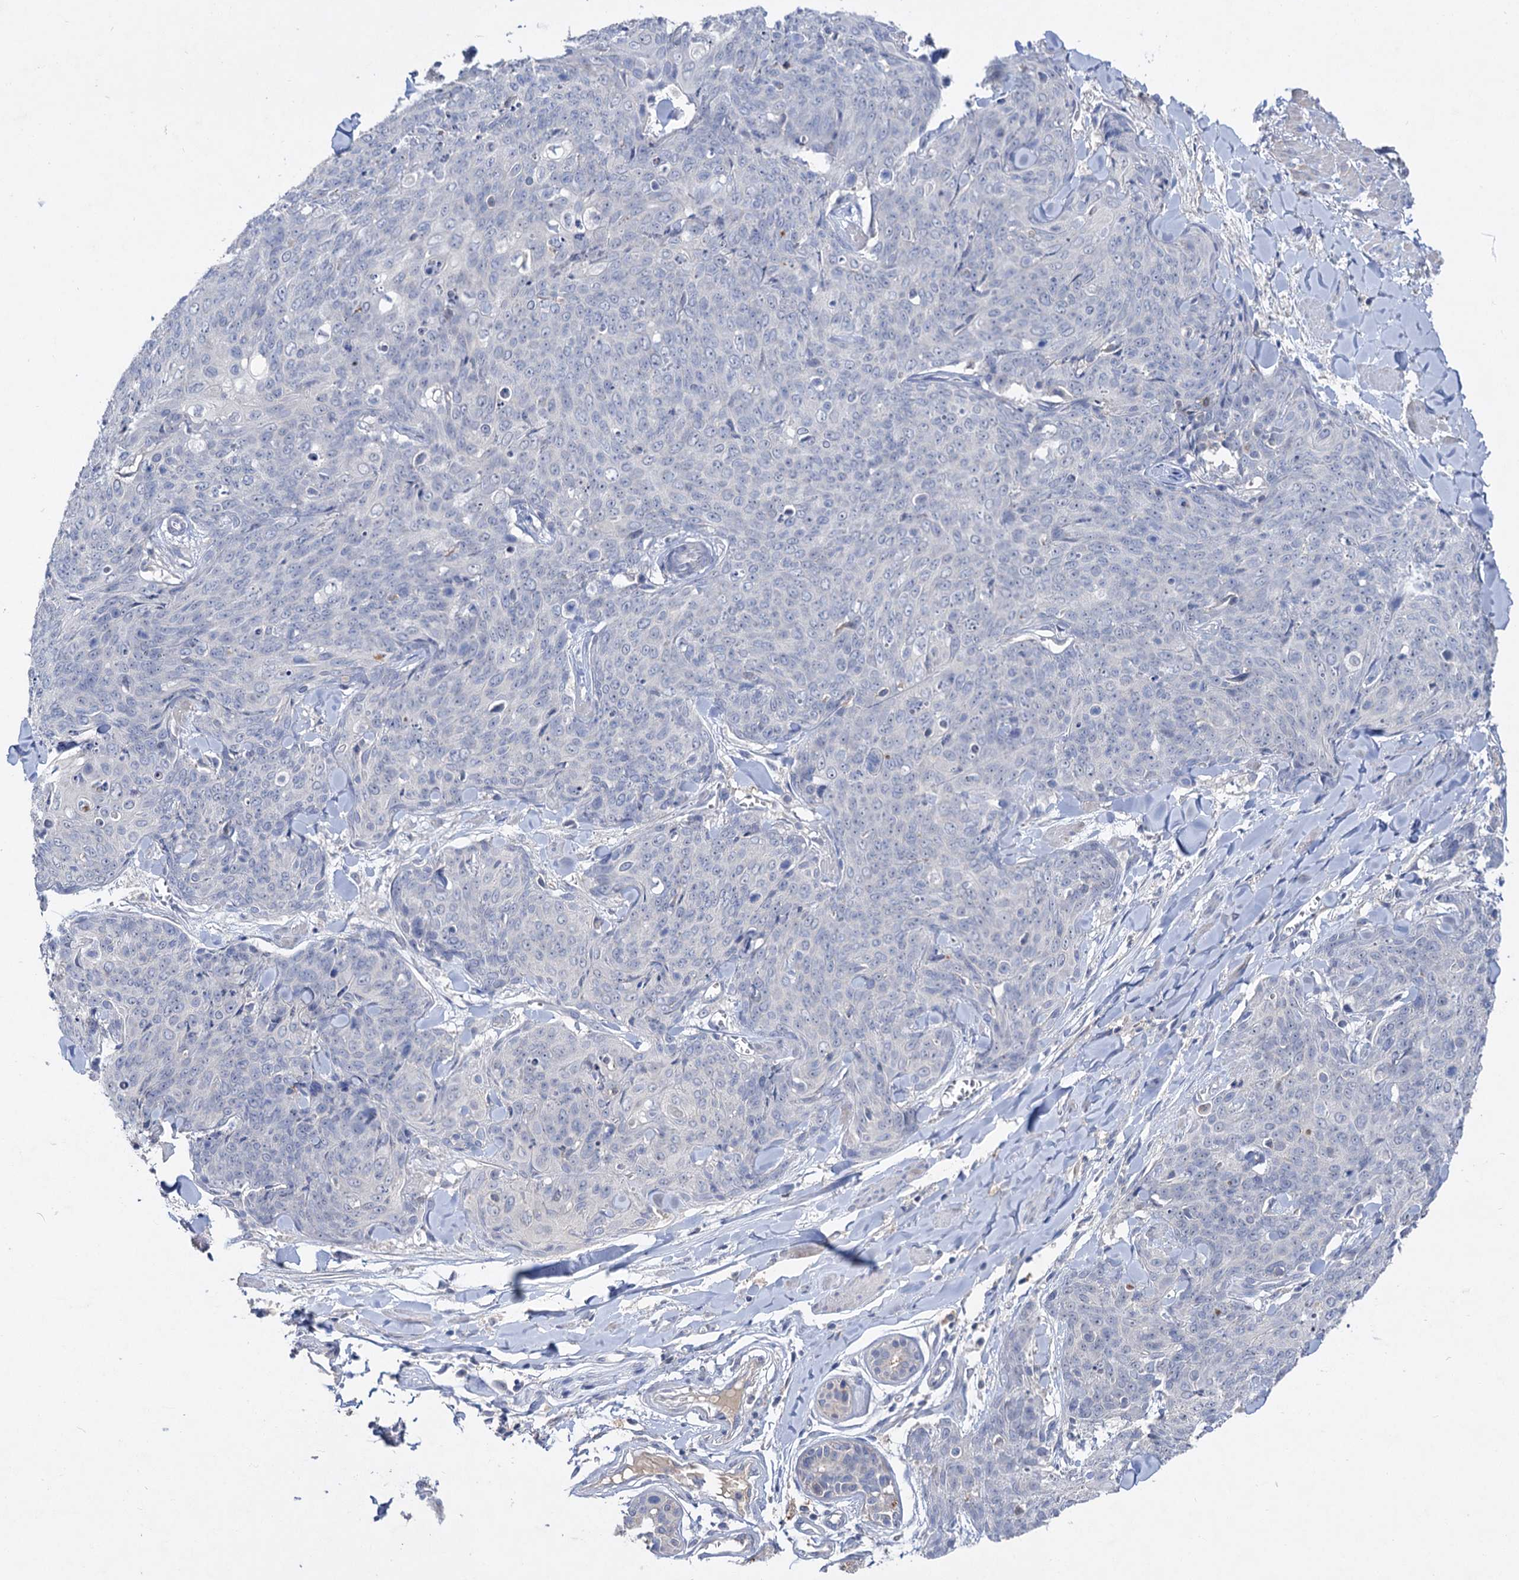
{"staining": {"intensity": "negative", "quantity": "none", "location": "none"}, "tissue": "skin cancer", "cell_type": "Tumor cells", "image_type": "cancer", "snomed": [{"axis": "morphology", "description": "Squamous cell carcinoma, NOS"}, {"axis": "topography", "description": "Skin"}, {"axis": "topography", "description": "Vulva"}], "caption": "Skin cancer stained for a protein using immunohistochemistry exhibits no positivity tumor cells.", "gene": "ATP4A", "patient": {"sex": "female", "age": 85}}